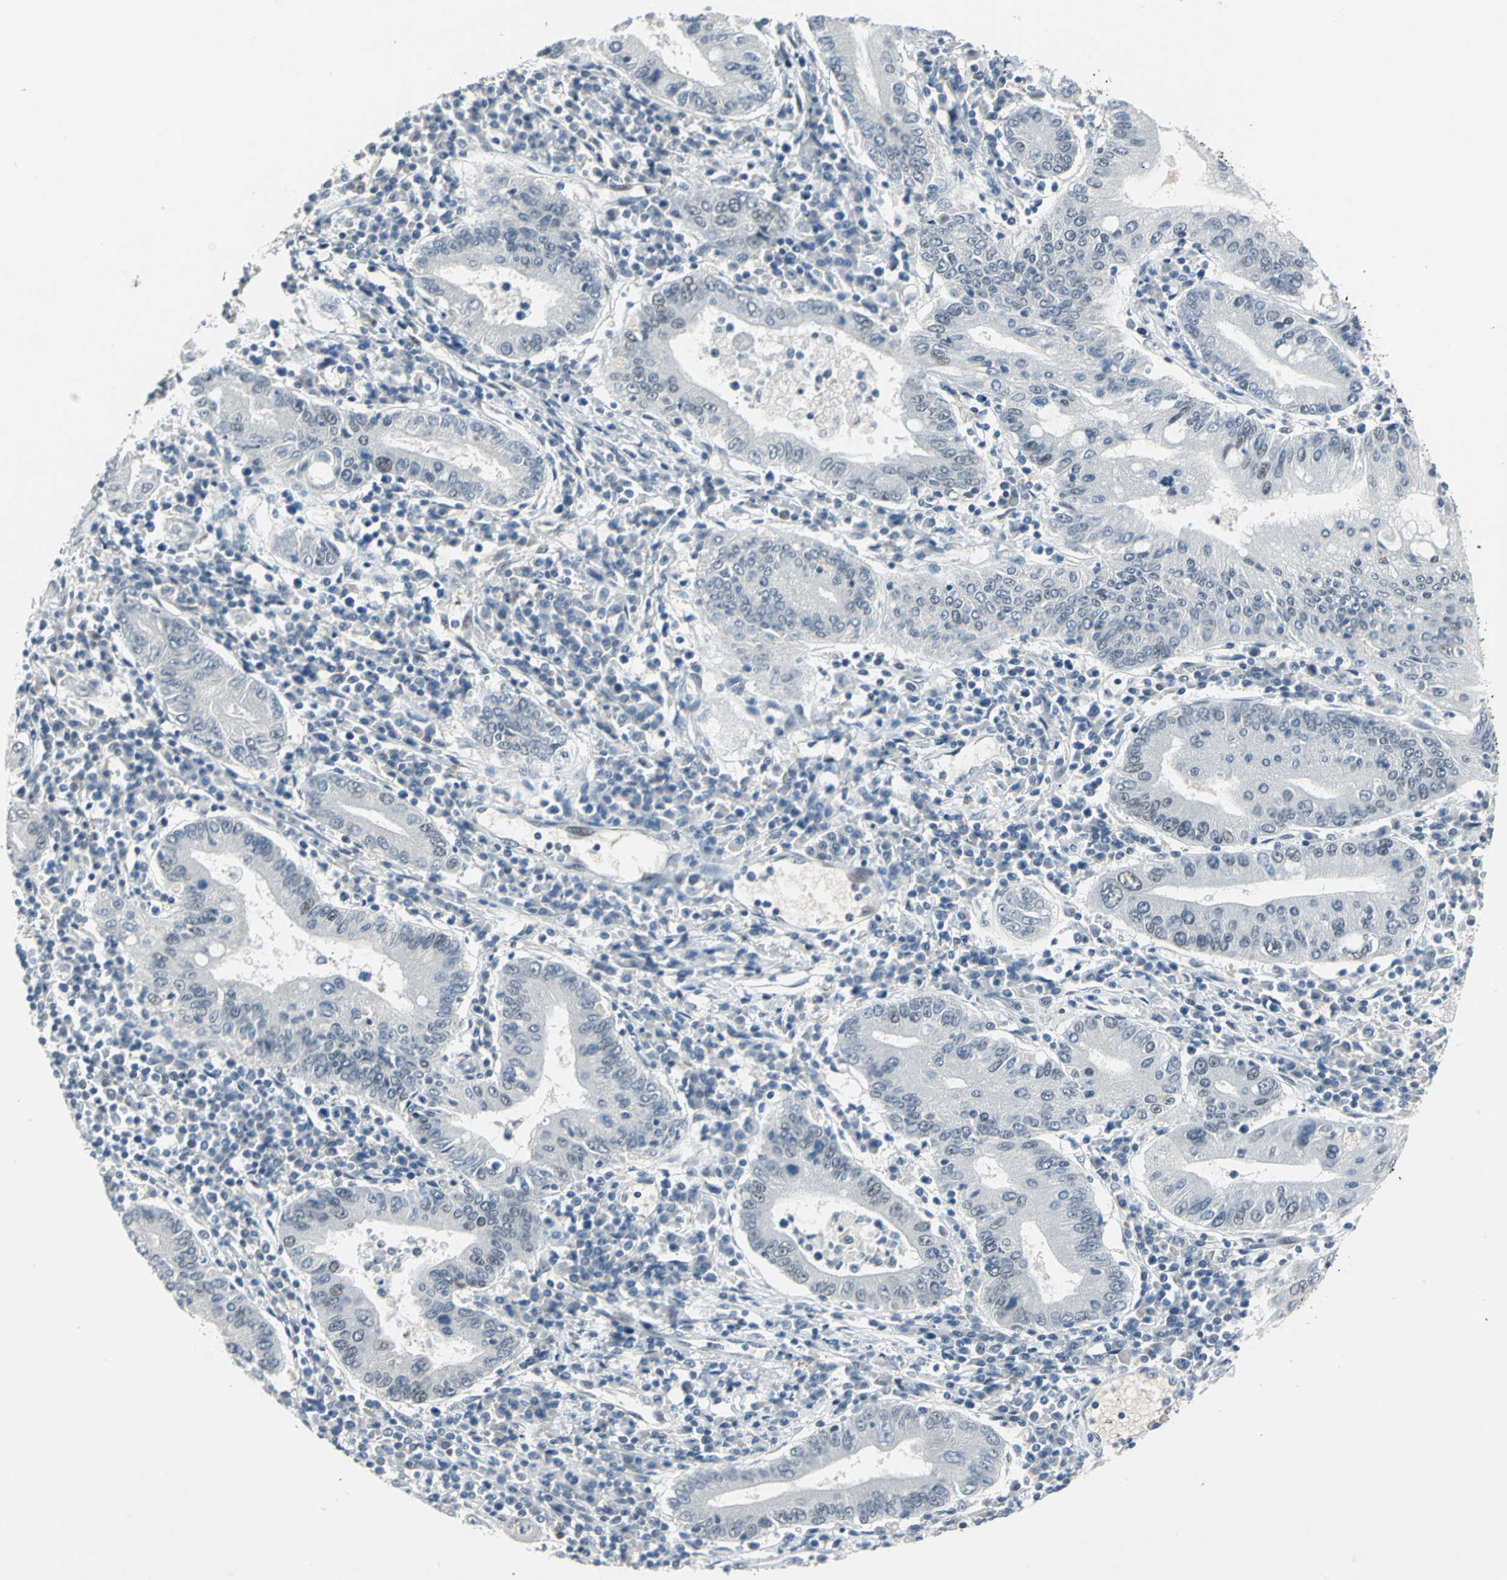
{"staining": {"intensity": "weak", "quantity": "<25%", "location": "nuclear"}, "tissue": "stomach cancer", "cell_type": "Tumor cells", "image_type": "cancer", "snomed": [{"axis": "morphology", "description": "Normal tissue, NOS"}, {"axis": "morphology", "description": "Adenocarcinoma, NOS"}, {"axis": "topography", "description": "Esophagus"}, {"axis": "topography", "description": "Stomach, upper"}, {"axis": "topography", "description": "Peripheral nerve tissue"}], "caption": "High power microscopy micrograph of an immunohistochemistry (IHC) histopathology image of stomach cancer, revealing no significant positivity in tumor cells.", "gene": "GLI3", "patient": {"sex": "male", "age": 62}}